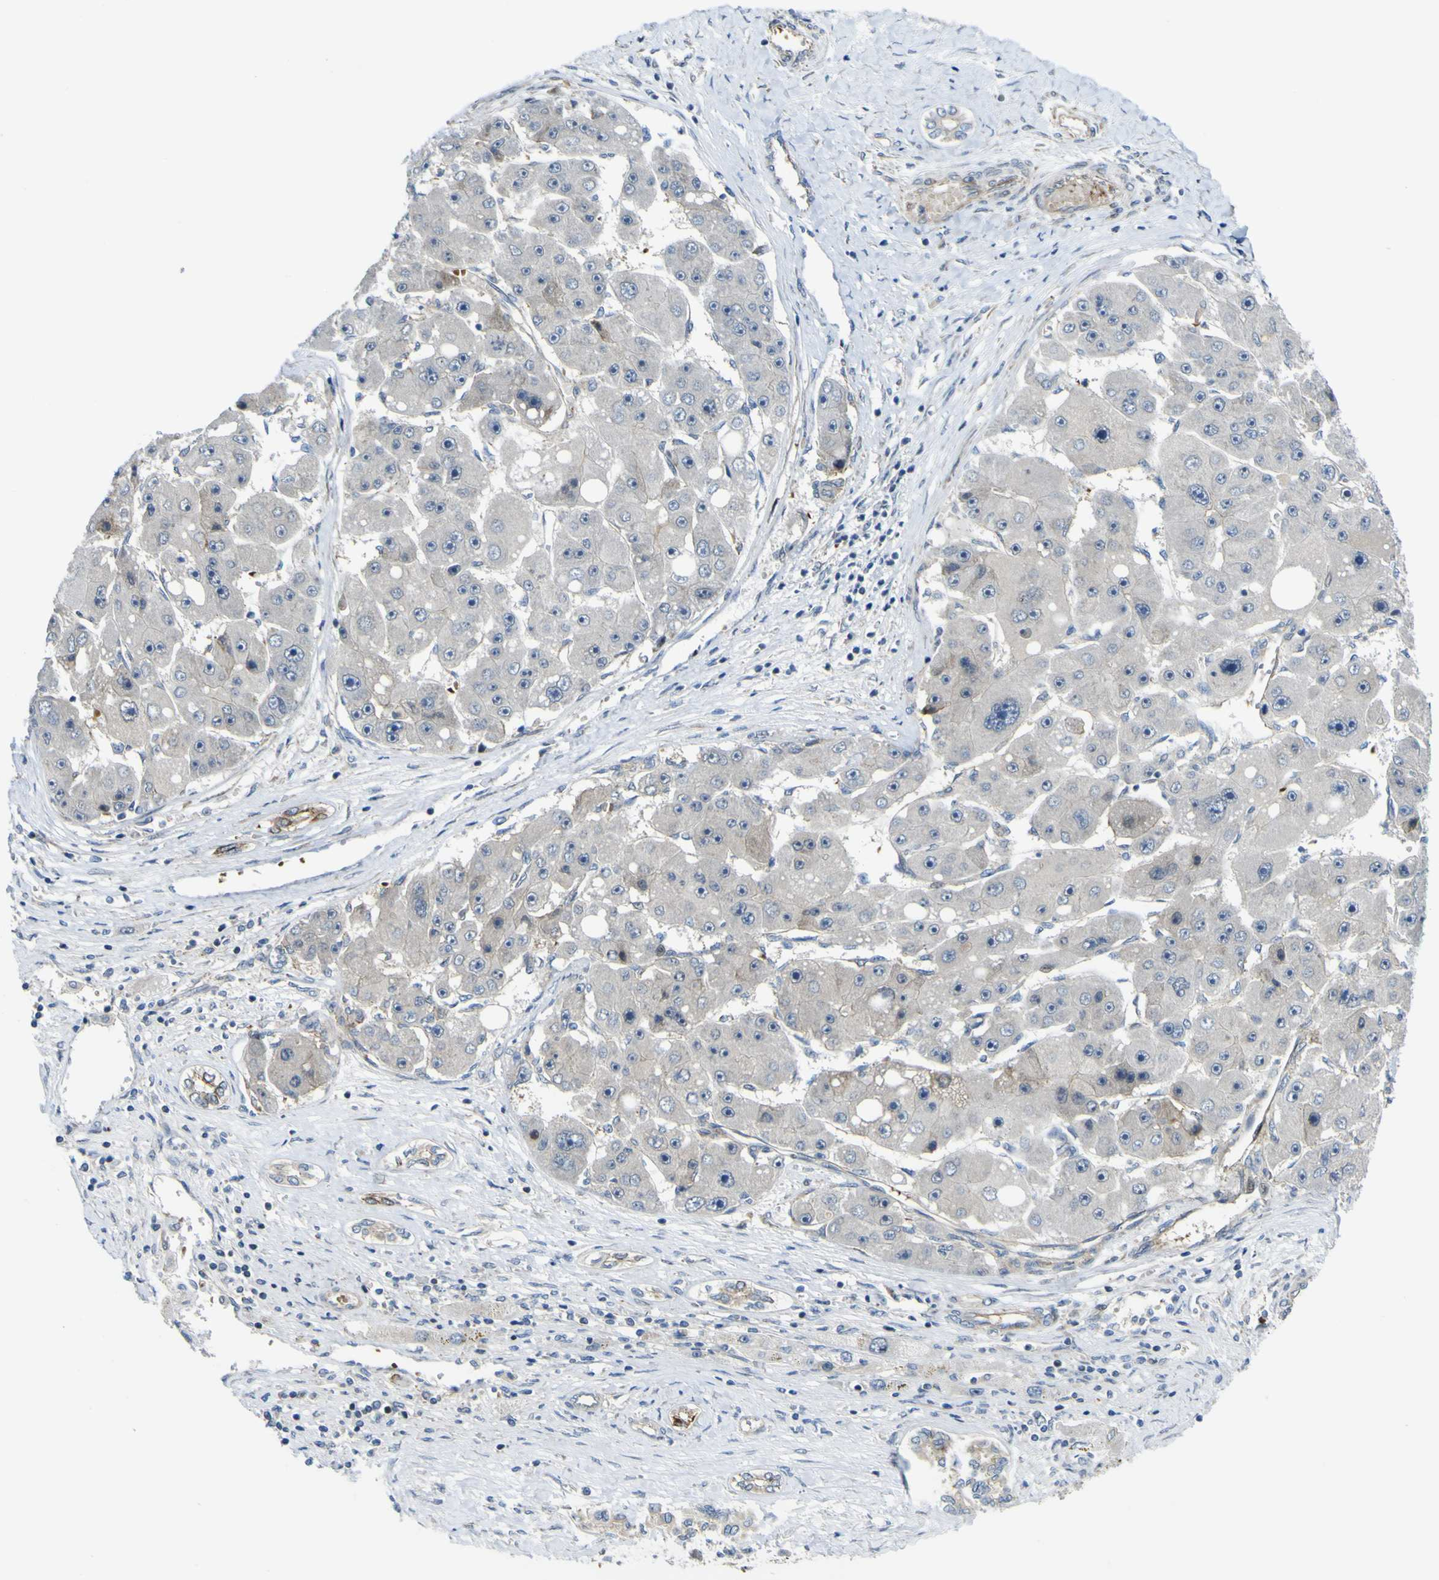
{"staining": {"intensity": "negative", "quantity": "none", "location": "none"}, "tissue": "liver cancer", "cell_type": "Tumor cells", "image_type": "cancer", "snomed": [{"axis": "morphology", "description": "Carcinoma, Hepatocellular, NOS"}, {"axis": "topography", "description": "Liver"}], "caption": "Liver hepatocellular carcinoma stained for a protein using immunohistochemistry displays no expression tumor cells.", "gene": "KDM7A", "patient": {"sex": "female", "age": 61}}